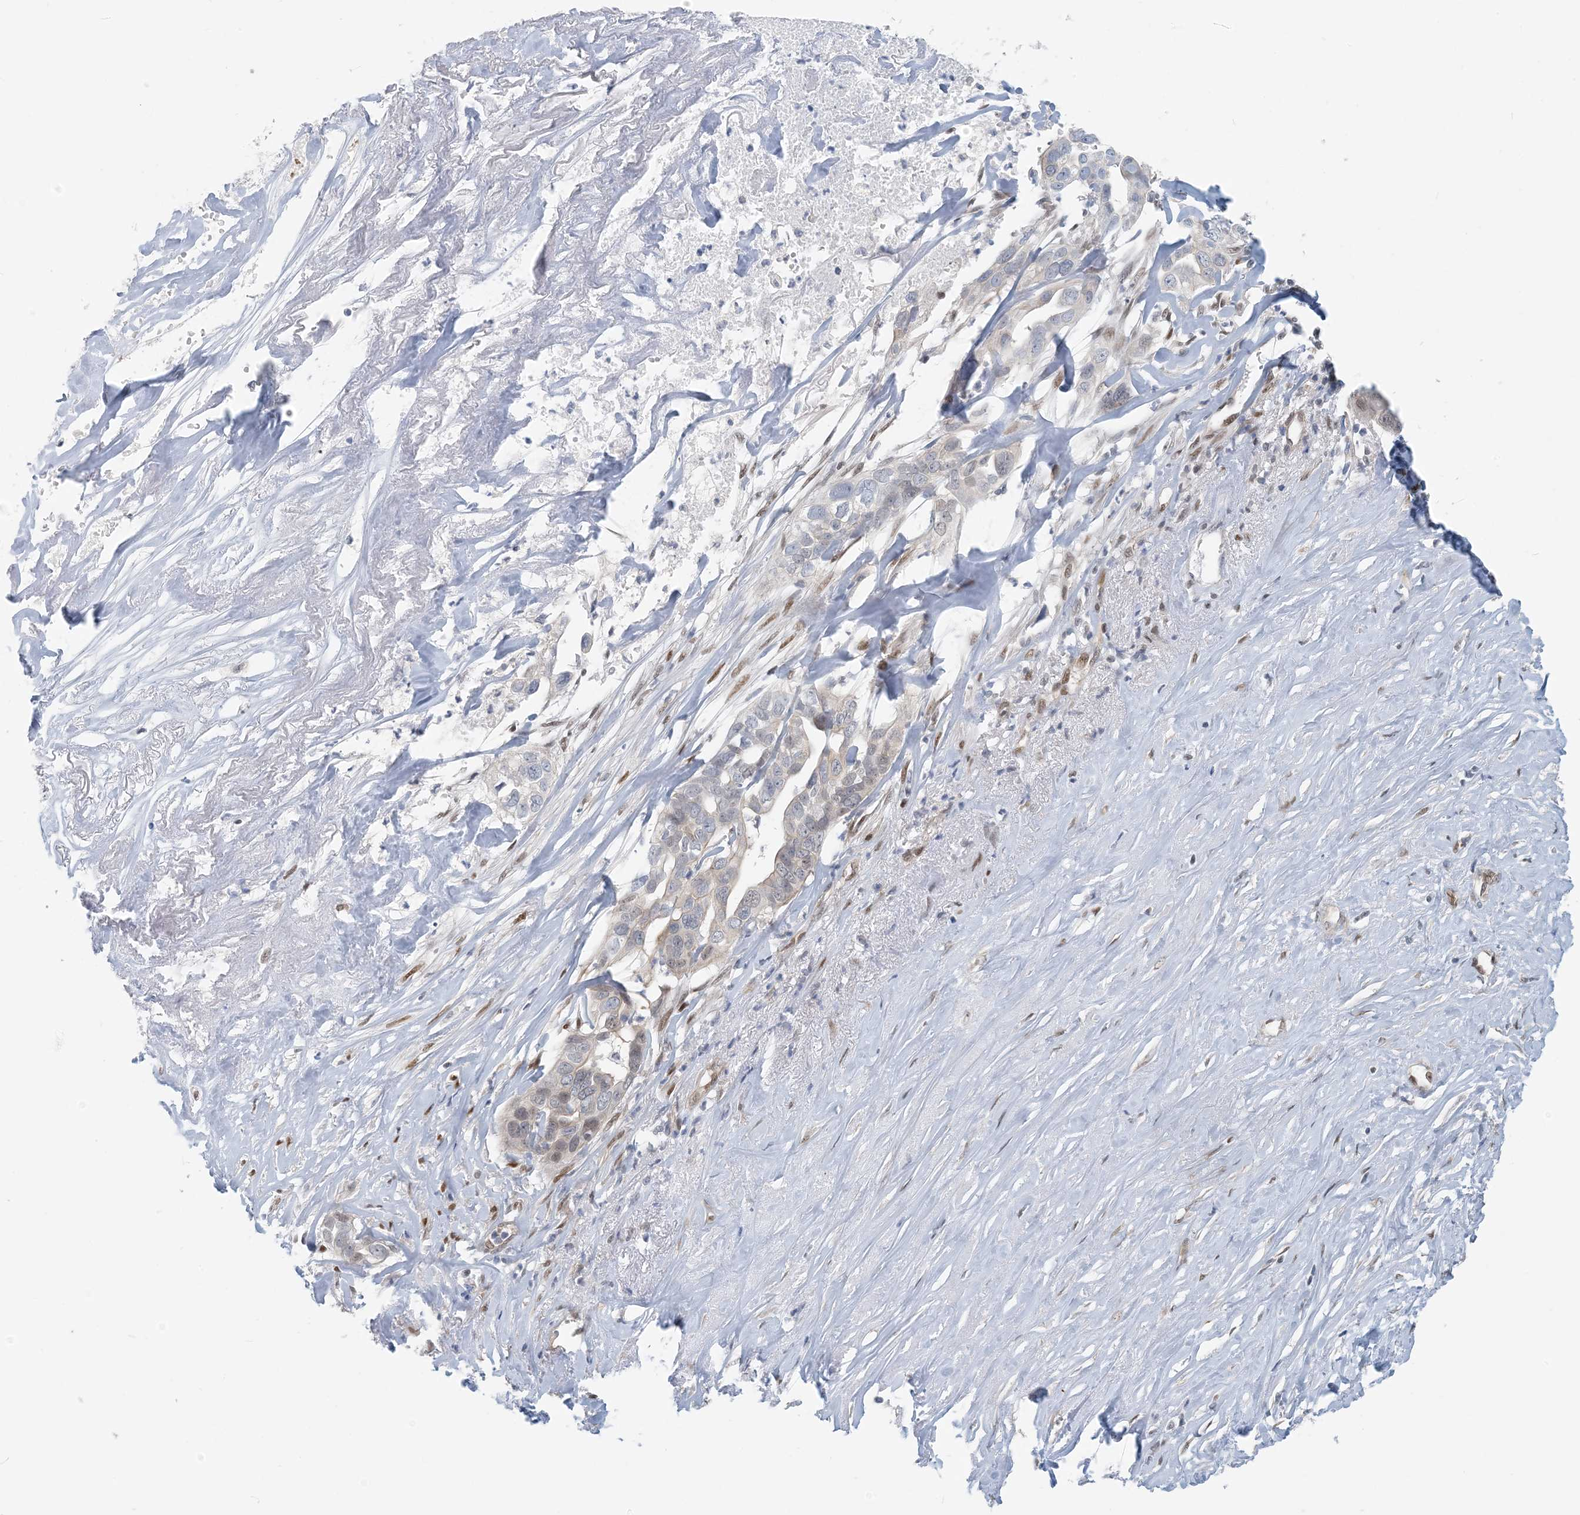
{"staining": {"intensity": "negative", "quantity": "none", "location": "none"}, "tissue": "liver cancer", "cell_type": "Tumor cells", "image_type": "cancer", "snomed": [{"axis": "morphology", "description": "Cholangiocarcinoma"}, {"axis": "topography", "description": "Liver"}], "caption": "A micrograph of liver cancer stained for a protein reveals no brown staining in tumor cells.", "gene": "ZC3H12A", "patient": {"sex": "female", "age": 79}}